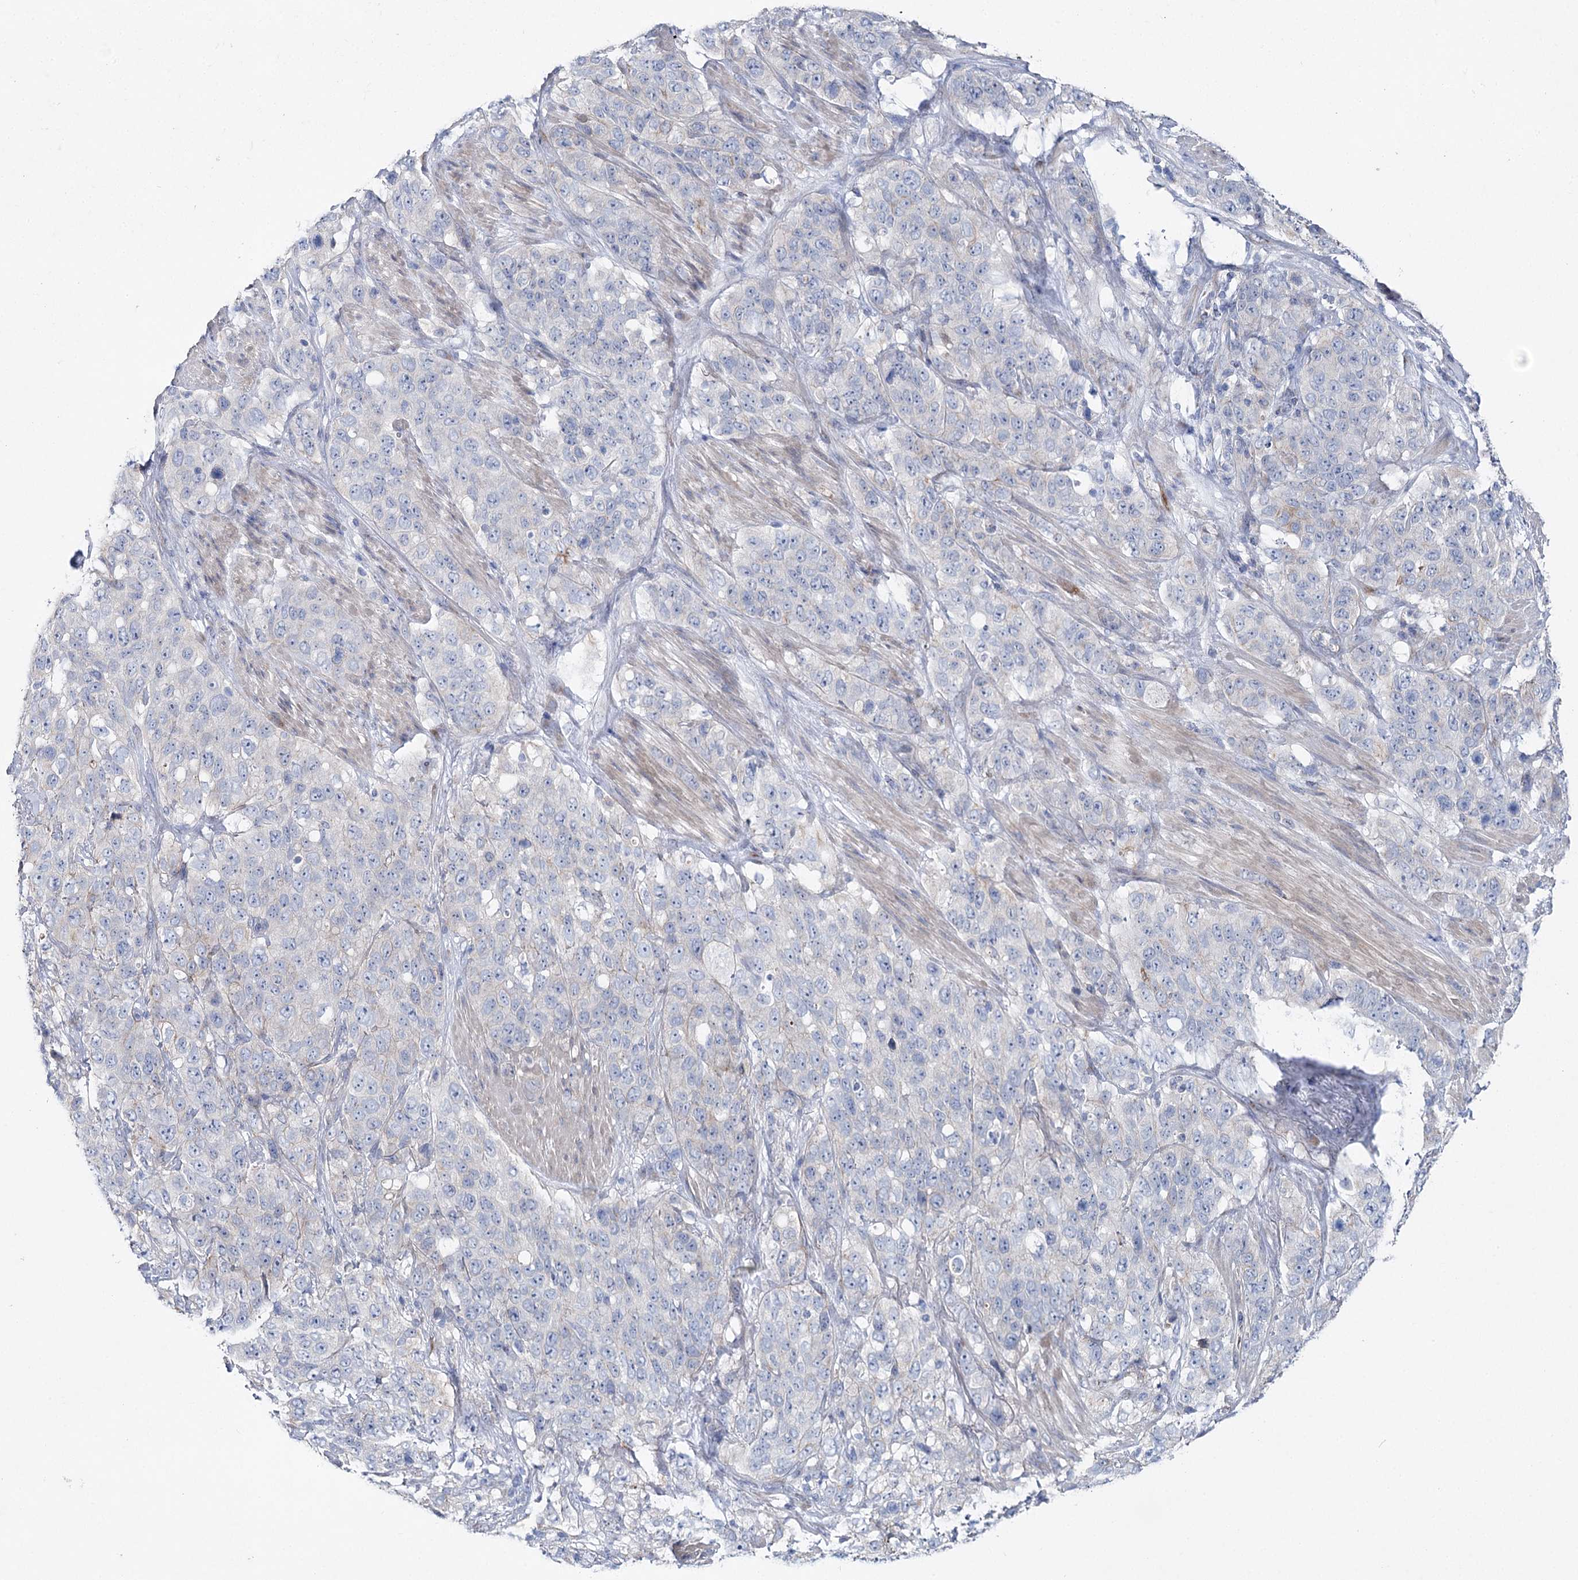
{"staining": {"intensity": "negative", "quantity": "none", "location": "none"}, "tissue": "stomach cancer", "cell_type": "Tumor cells", "image_type": "cancer", "snomed": [{"axis": "morphology", "description": "Adenocarcinoma, NOS"}, {"axis": "topography", "description": "Stomach"}], "caption": "An immunohistochemistry (IHC) photomicrograph of stomach adenocarcinoma is shown. There is no staining in tumor cells of stomach adenocarcinoma.", "gene": "LRRC14B", "patient": {"sex": "male", "age": 48}}